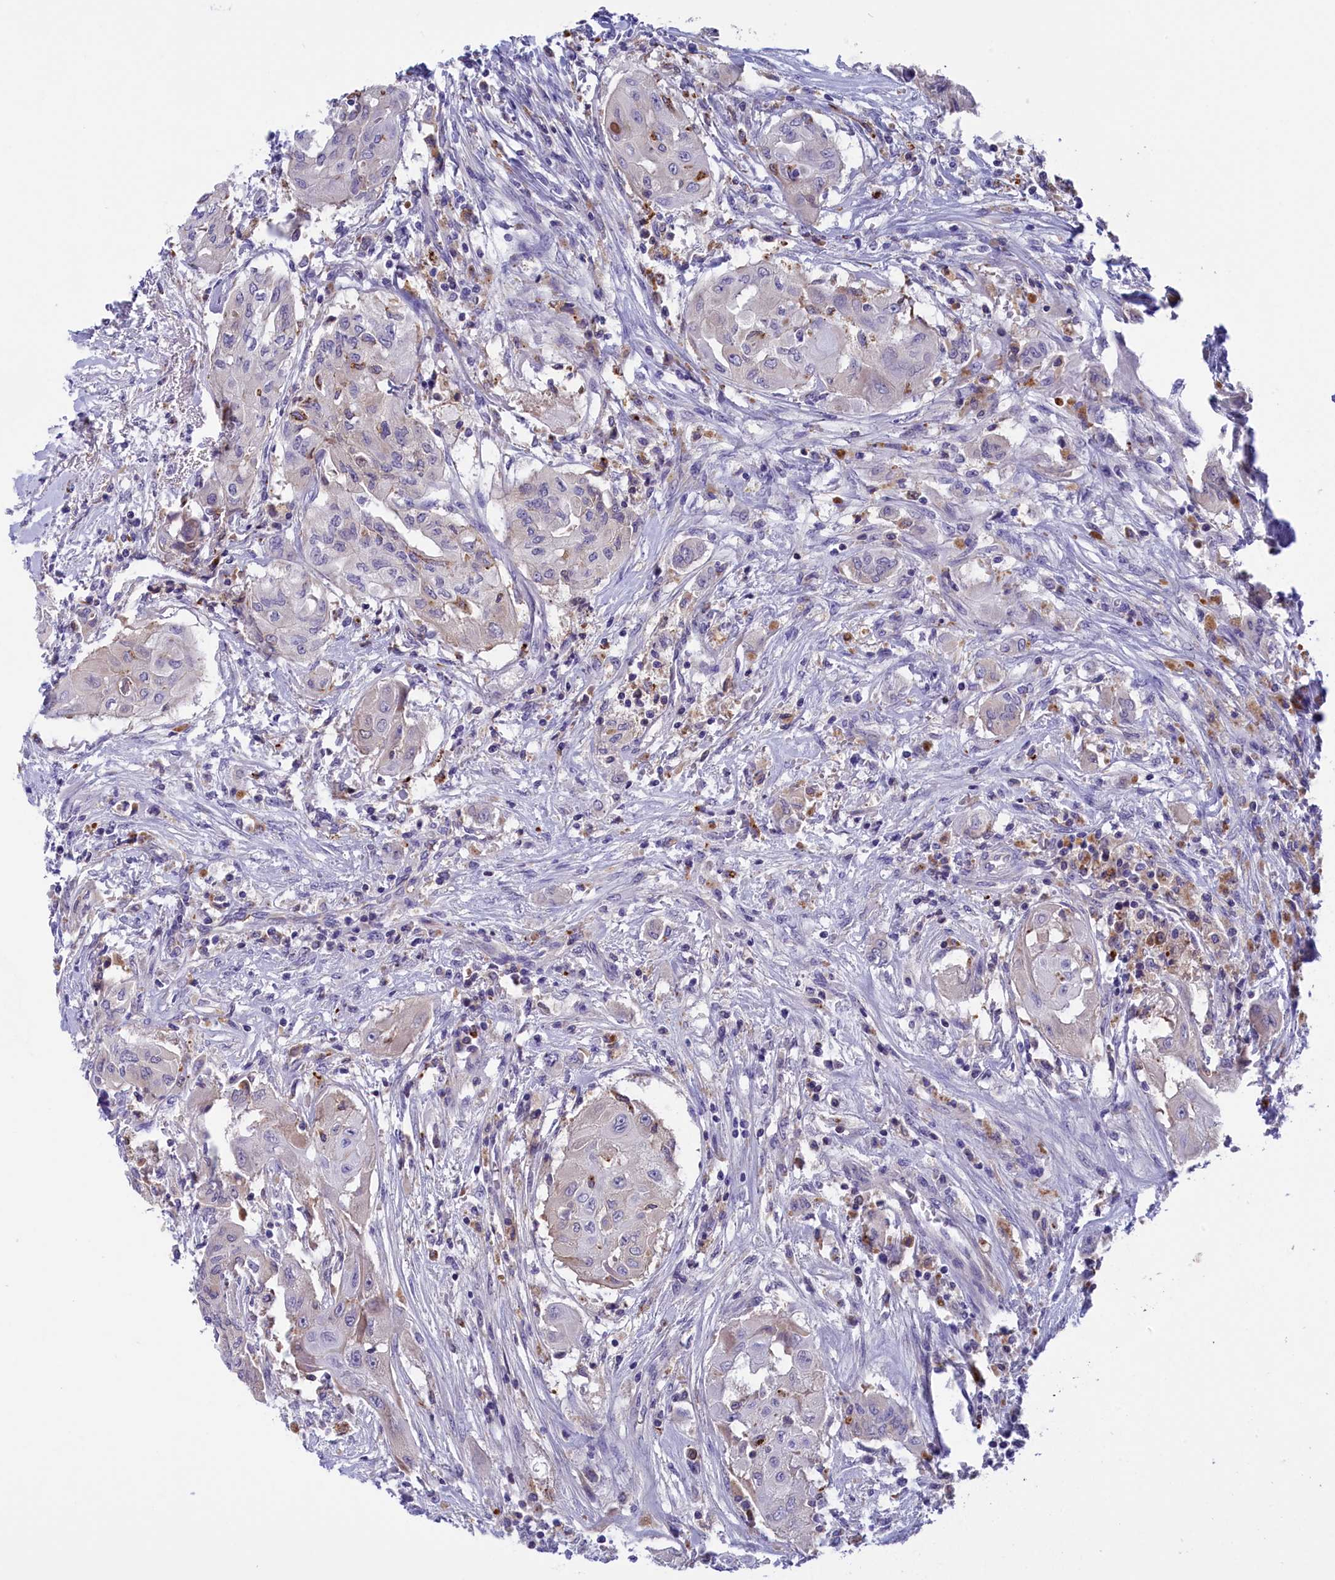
{"staining": {"intensity": "negative", "quantity": "none", "location": "none"}, "tissue": "thyroid cancer", "cell_type": "Tumor cells", "image_type": "cancer", "snomed": [{"axis": "morphology", "description": "Papillary adenocarcinoma, NOS"}, {"axis": "topography", "description": "Thyroid gland"}], "caption": "A high-resolution histopathology image shows immunohistochemistry (IHC) staining of thyroid papillary adenocarcinoma, which exhibits no significant staining in tumor cells.", "gene": "STYX", "patient": {"sex": "female", "age": 59}}